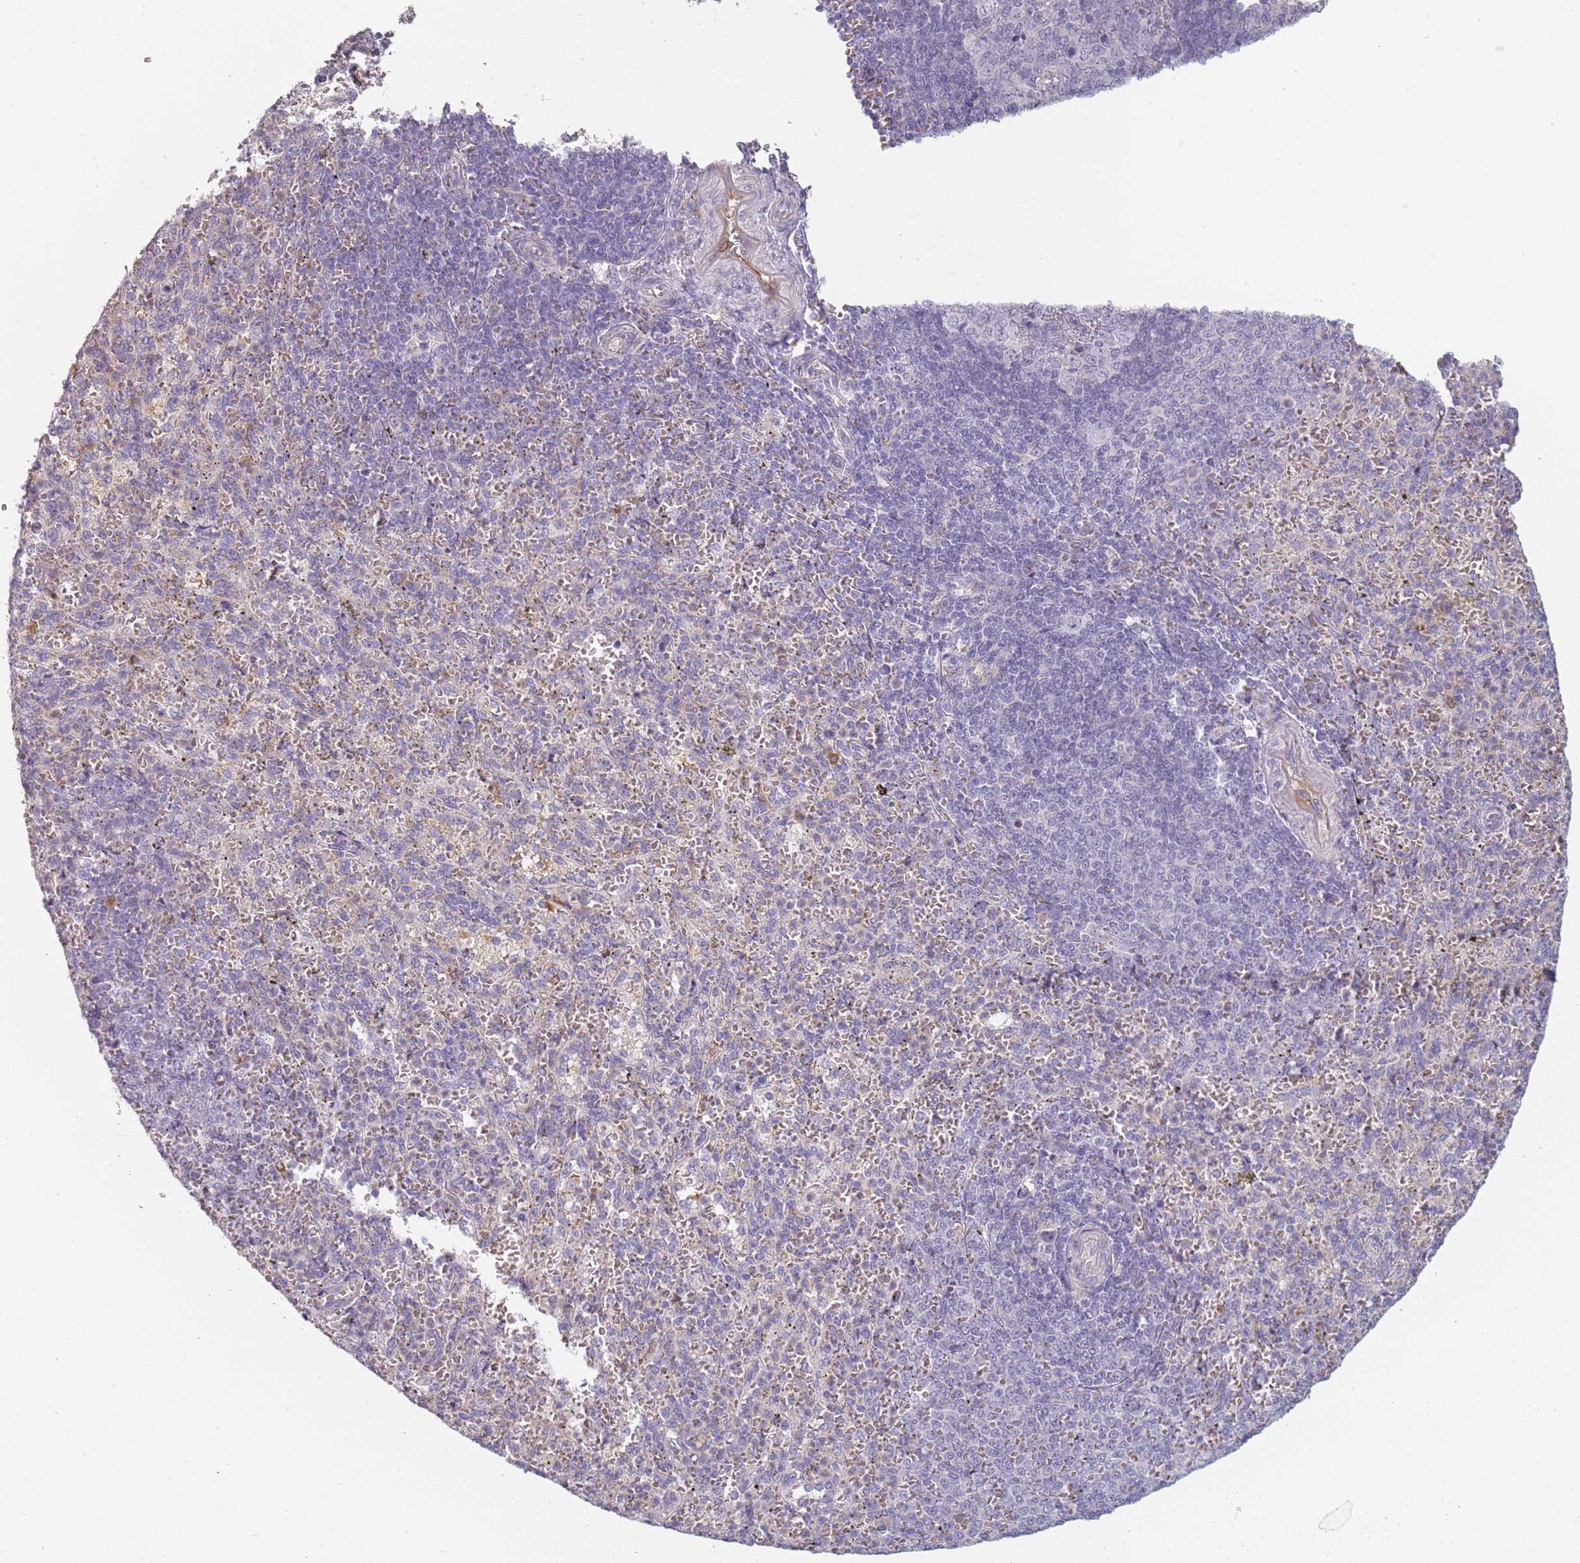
{"staining": {"intensity": "weak", "quantity": "<25%", "location": "cytoplasmic/membranous"}, "tissue": "spleen", "cell_type": "Cells in red pulp", "image_type": "normal", "snomed": [{"axis": "morphology", "description": "Normal tissue, NOS"}, {"axis": "topography", "description": "Spleen"}], "caption": "Cells in red pulp show no significant expression in unremarkable spleen. (DAB (3,3'-diaminobenzidine) immunohistochemistry visualized using brightfield microscopy, high magnification).", "gene": "CC2D2B", "patient": {"sex": "female", "age": 21}}